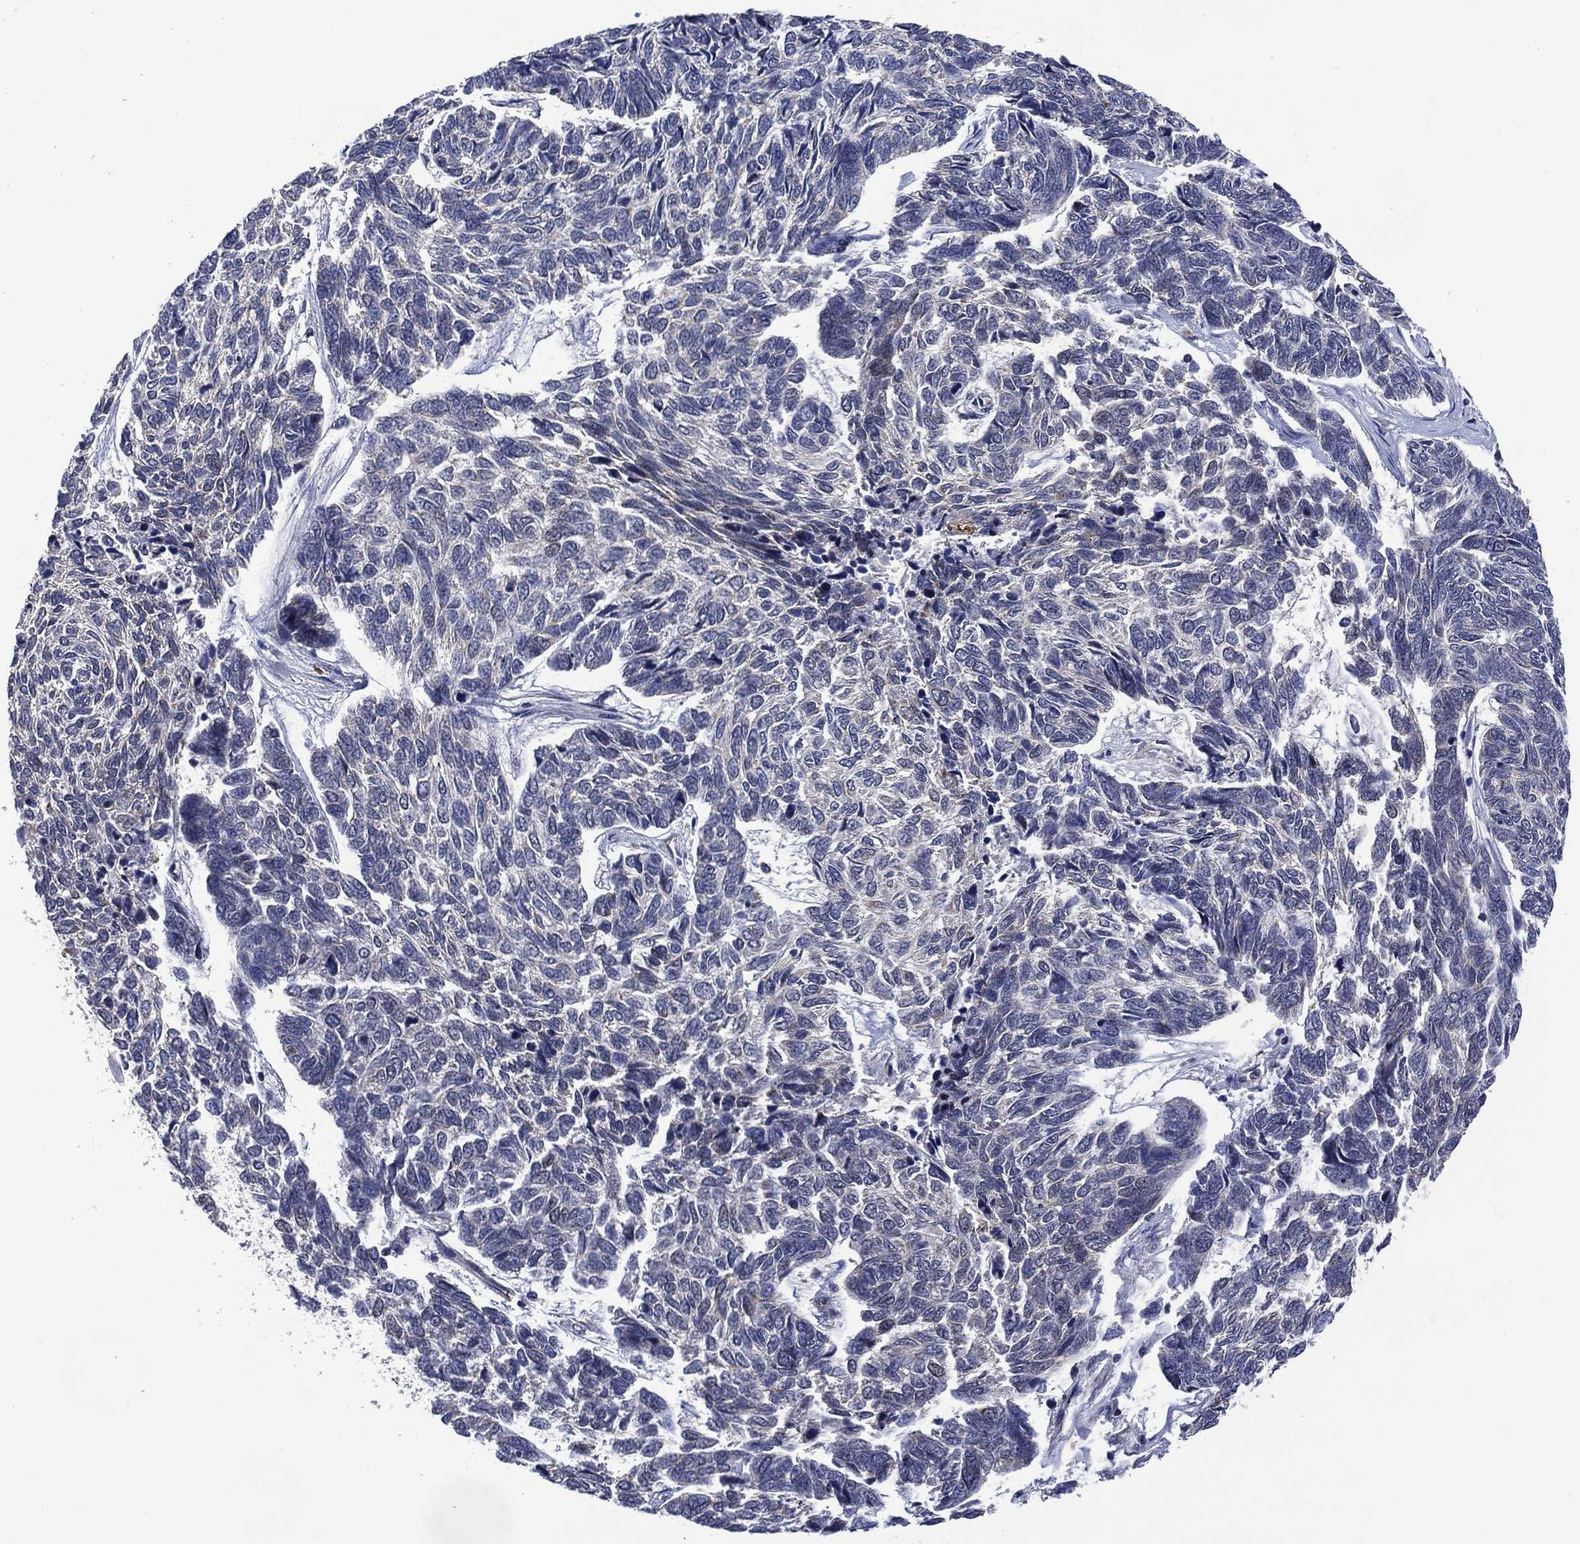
{"staining": {"intensity": "negative", "quantity": "none", "location": "none"}, "tissue": "skin cancer", "cell_type": "Tumor cells", "image_type": "cancer", "snomed": [{"axis": "morphology", "description": "Basal cell carcinoma"}, {"axis": "topography", "description": "Skin"}], "caption": "Tumor cells are negative for brown protein staining in skin cancer (basal cell carcinoma). (DAB IHC, high magnification).", "gene": "HTD2", "patient": {"sex": "female", "age": 65}}